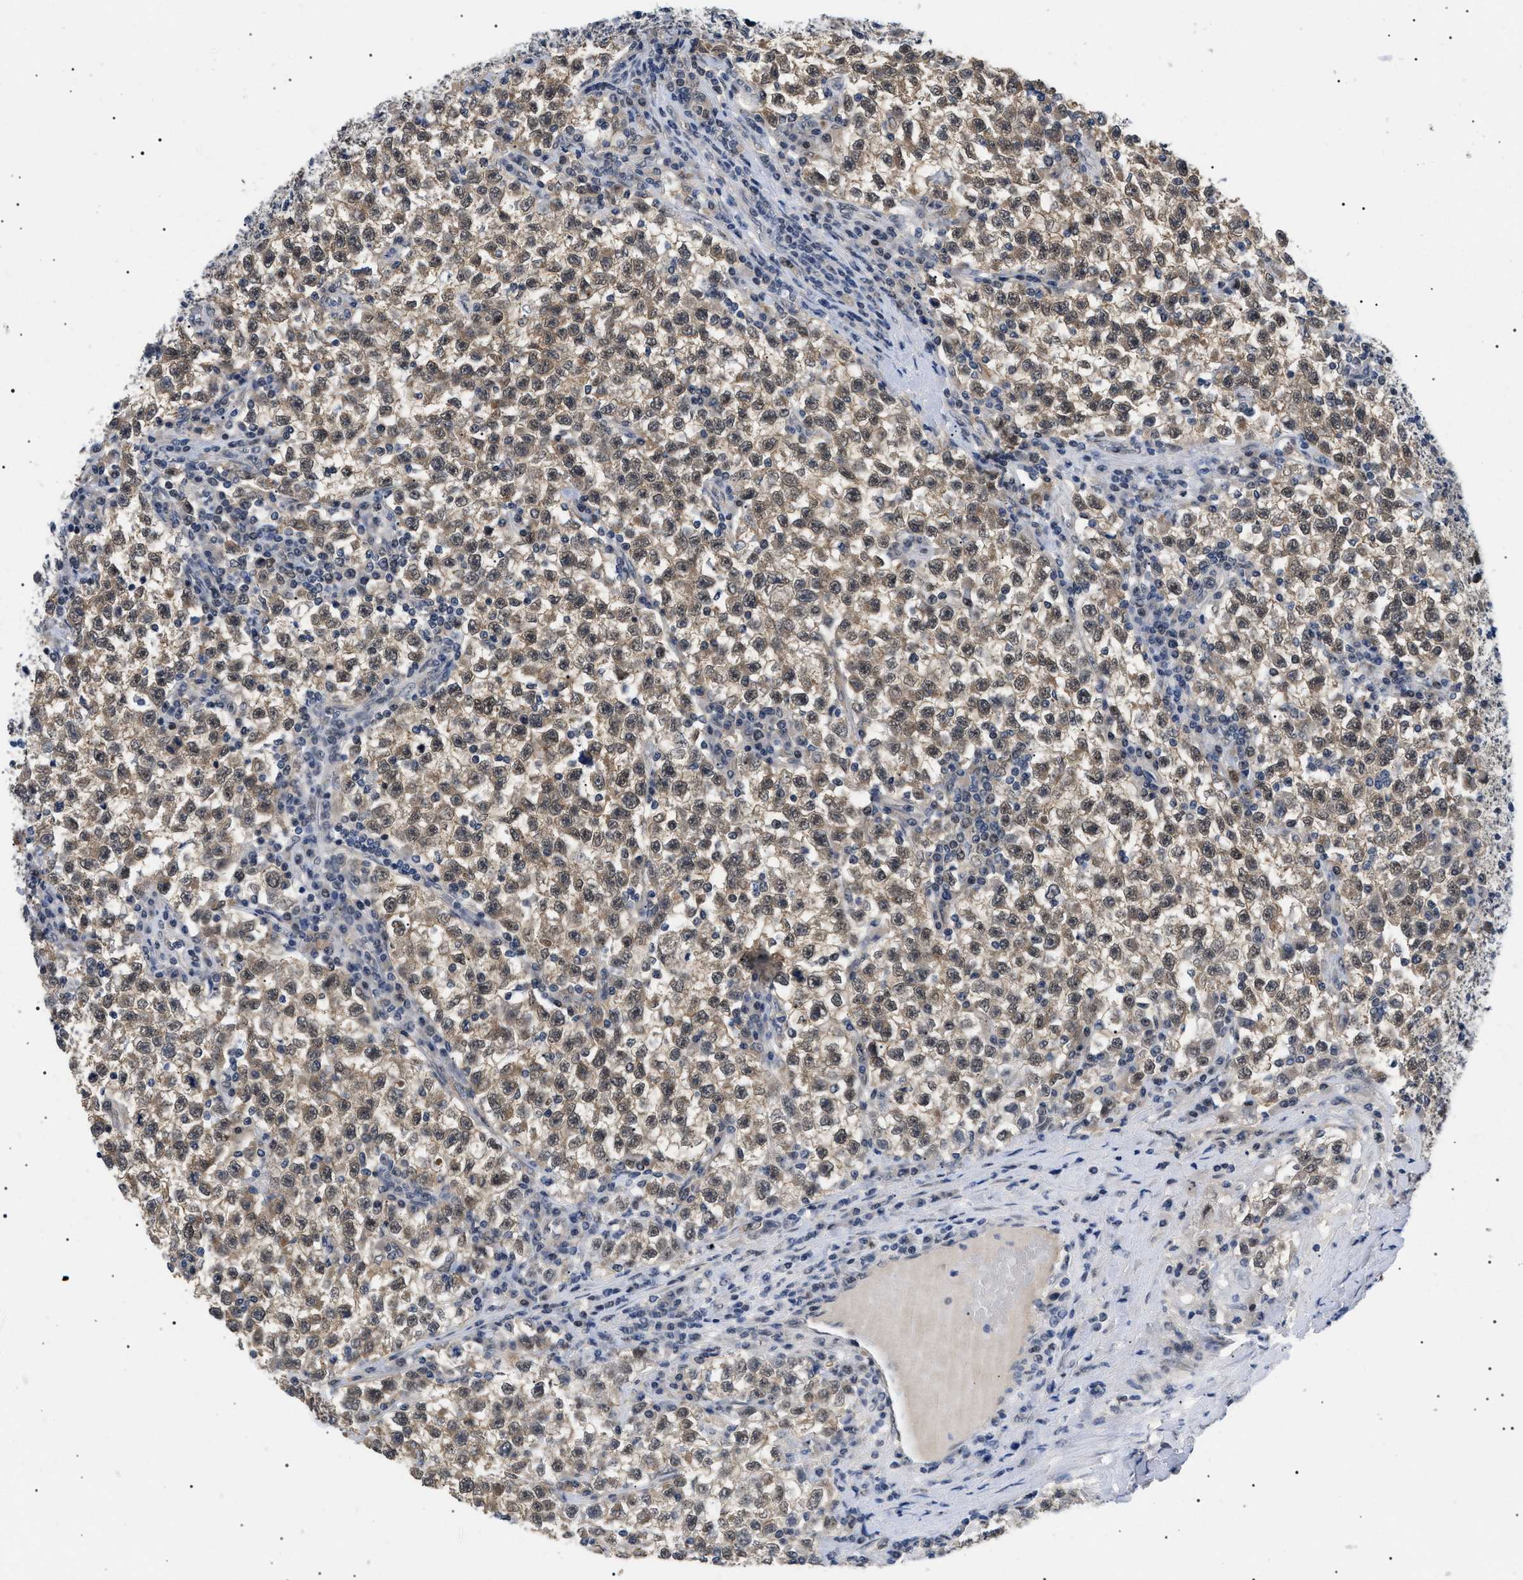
{"staining": {"intensity": "moderate", "quantity": ">75%", "location": "cytoplasmic/membranous,nuclear"}, "tissue": "testis cancer", "cell_type": "Tumor cells", "image_type": "cancer", "snomed": [{"axis": "morphology", "description": "Seminoma, NOS"}, {"axis": "topography", "description": "Testis"}], "caption": "Moderate cytoplasmic/membranous and nuclear protein staining is present in approximately >75% of tumor cells in testis cancer (seminoma).", "gene": "GARRE1", "patient": {"sex": "male", "age": 22}}